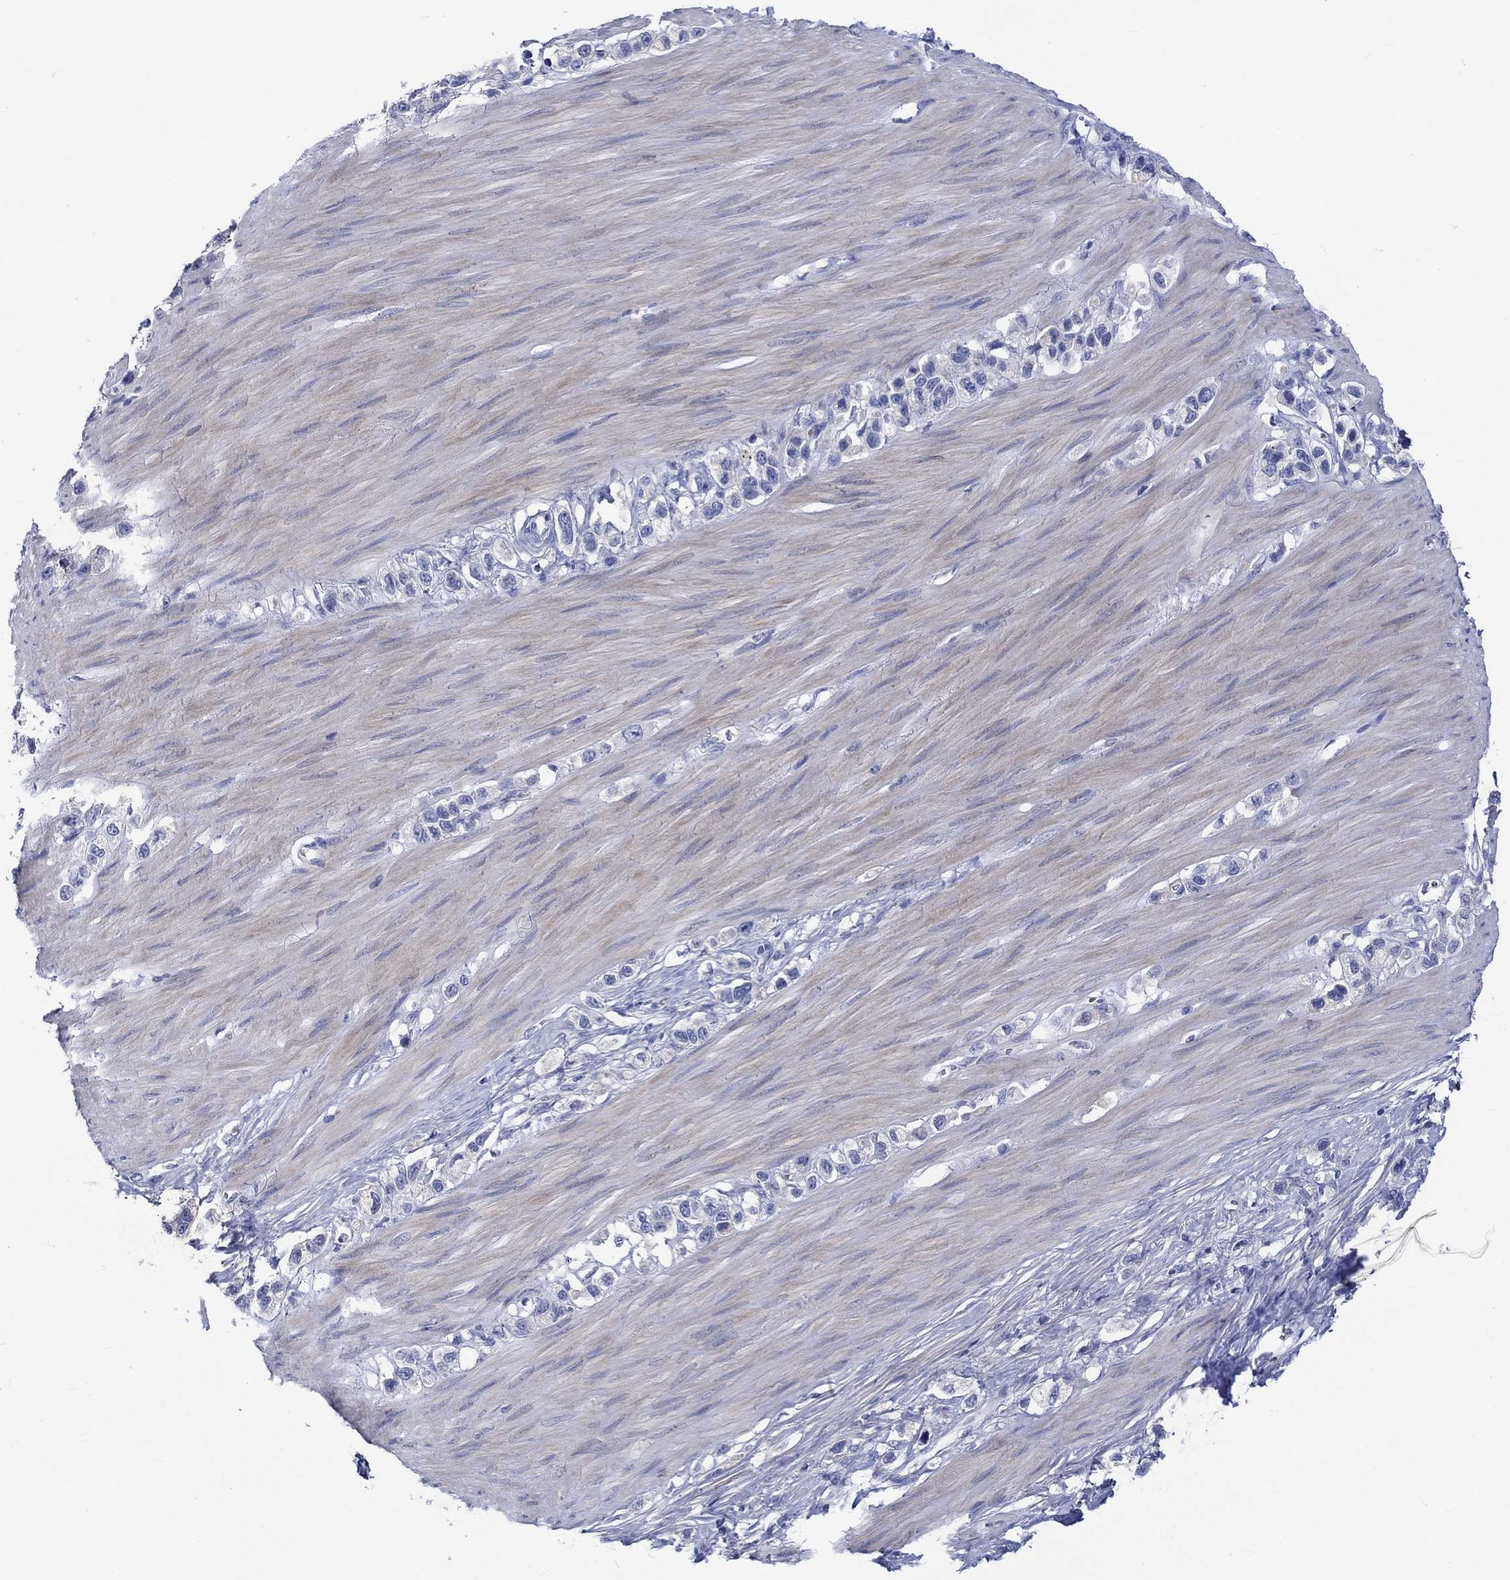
{"staining": {"intensity": "negative", "quantity": "none", "location": "none"}, "tissue": "stomach cancer", "cell_type": "Tumor cells", "image_type": "cancer", "snomed": [{"axis": "morphology", "description": "Normal tissue, NOS"}, {"axis": "morphology", "description": "Adenocarcinoma, NOS"}, {"axis": "morphology", "description": "Adenocarcinoma, High grade"}, {"axis": "topography", "description": "Stomach, upper"}, {"axis": "topography", "description": "Stomach"}], "caption": "This is a photomicrograph of immunohistochemistry staining of high-grade adenocarcinoma (stomach), which shows no staining in tumor cells. (DAB (3,3'-diaminobenzidine) immunohistochemistry (IHC) with hematoxylin counter stain).", "gene": "NRIP3", "patient": {"sex": "female", "age": 65}}